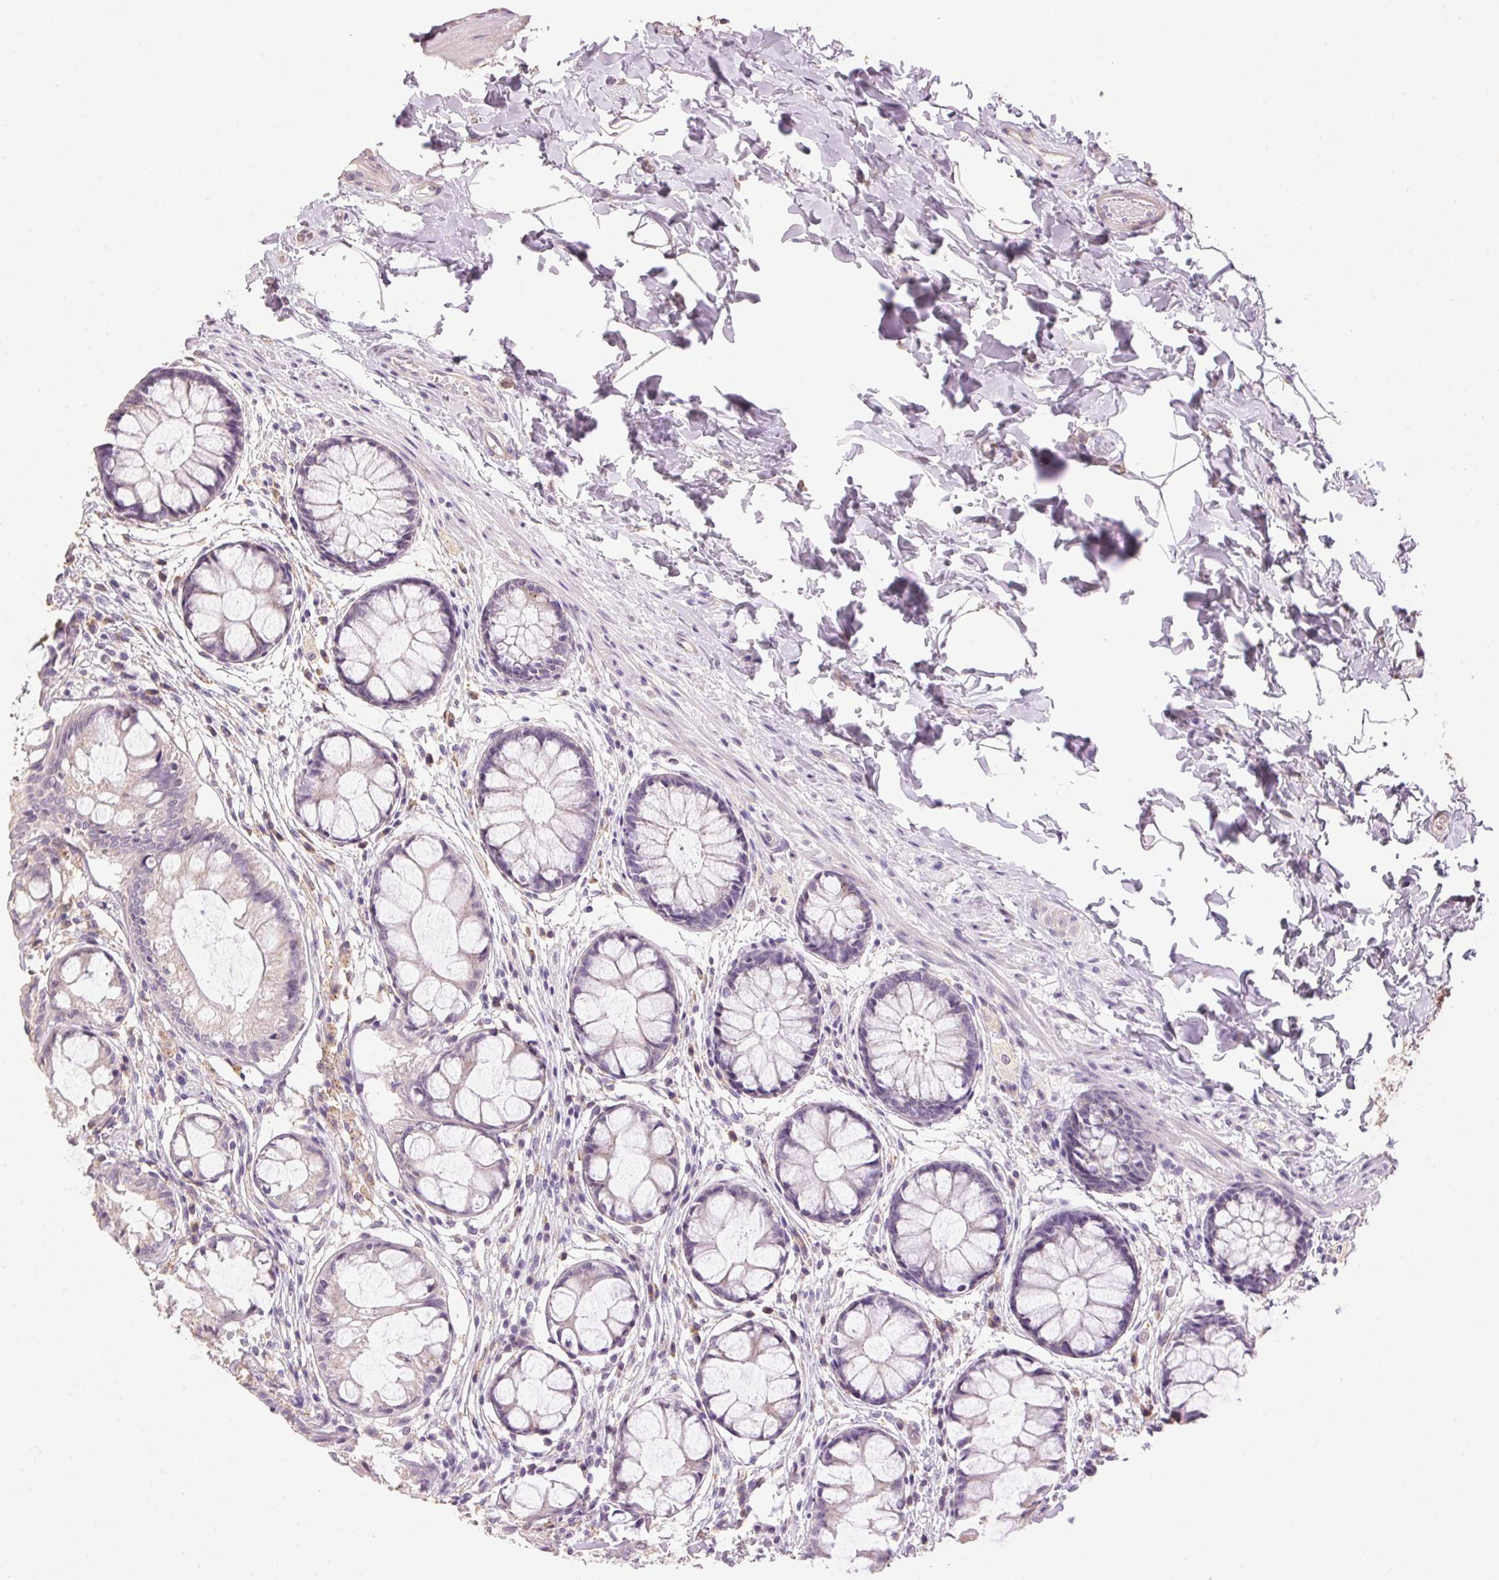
{"staining": {"intensity": "negative", "quantity": "none", "location": "none"}, "tissue": "rectum", "cell_type": "Glandular cells", "image_type": "normal", "snomed": [{"axis": "morphology", "description": "Normal tissue, NOS"}, {"axis": "topography", "description": "Rectum"}], "caption": "Protein analysis of normal rectum demonstrates no significant positivity in glandular cells. The staining was performed using DAB (3,3'-diaminobenzidine) to visualize the protein expression in brown, while the nuclei were stained in blue with hematoxylin (Magnification: 20x).", "gene": "LYZL6", "patient": {"sex": "female", "age": 62}}